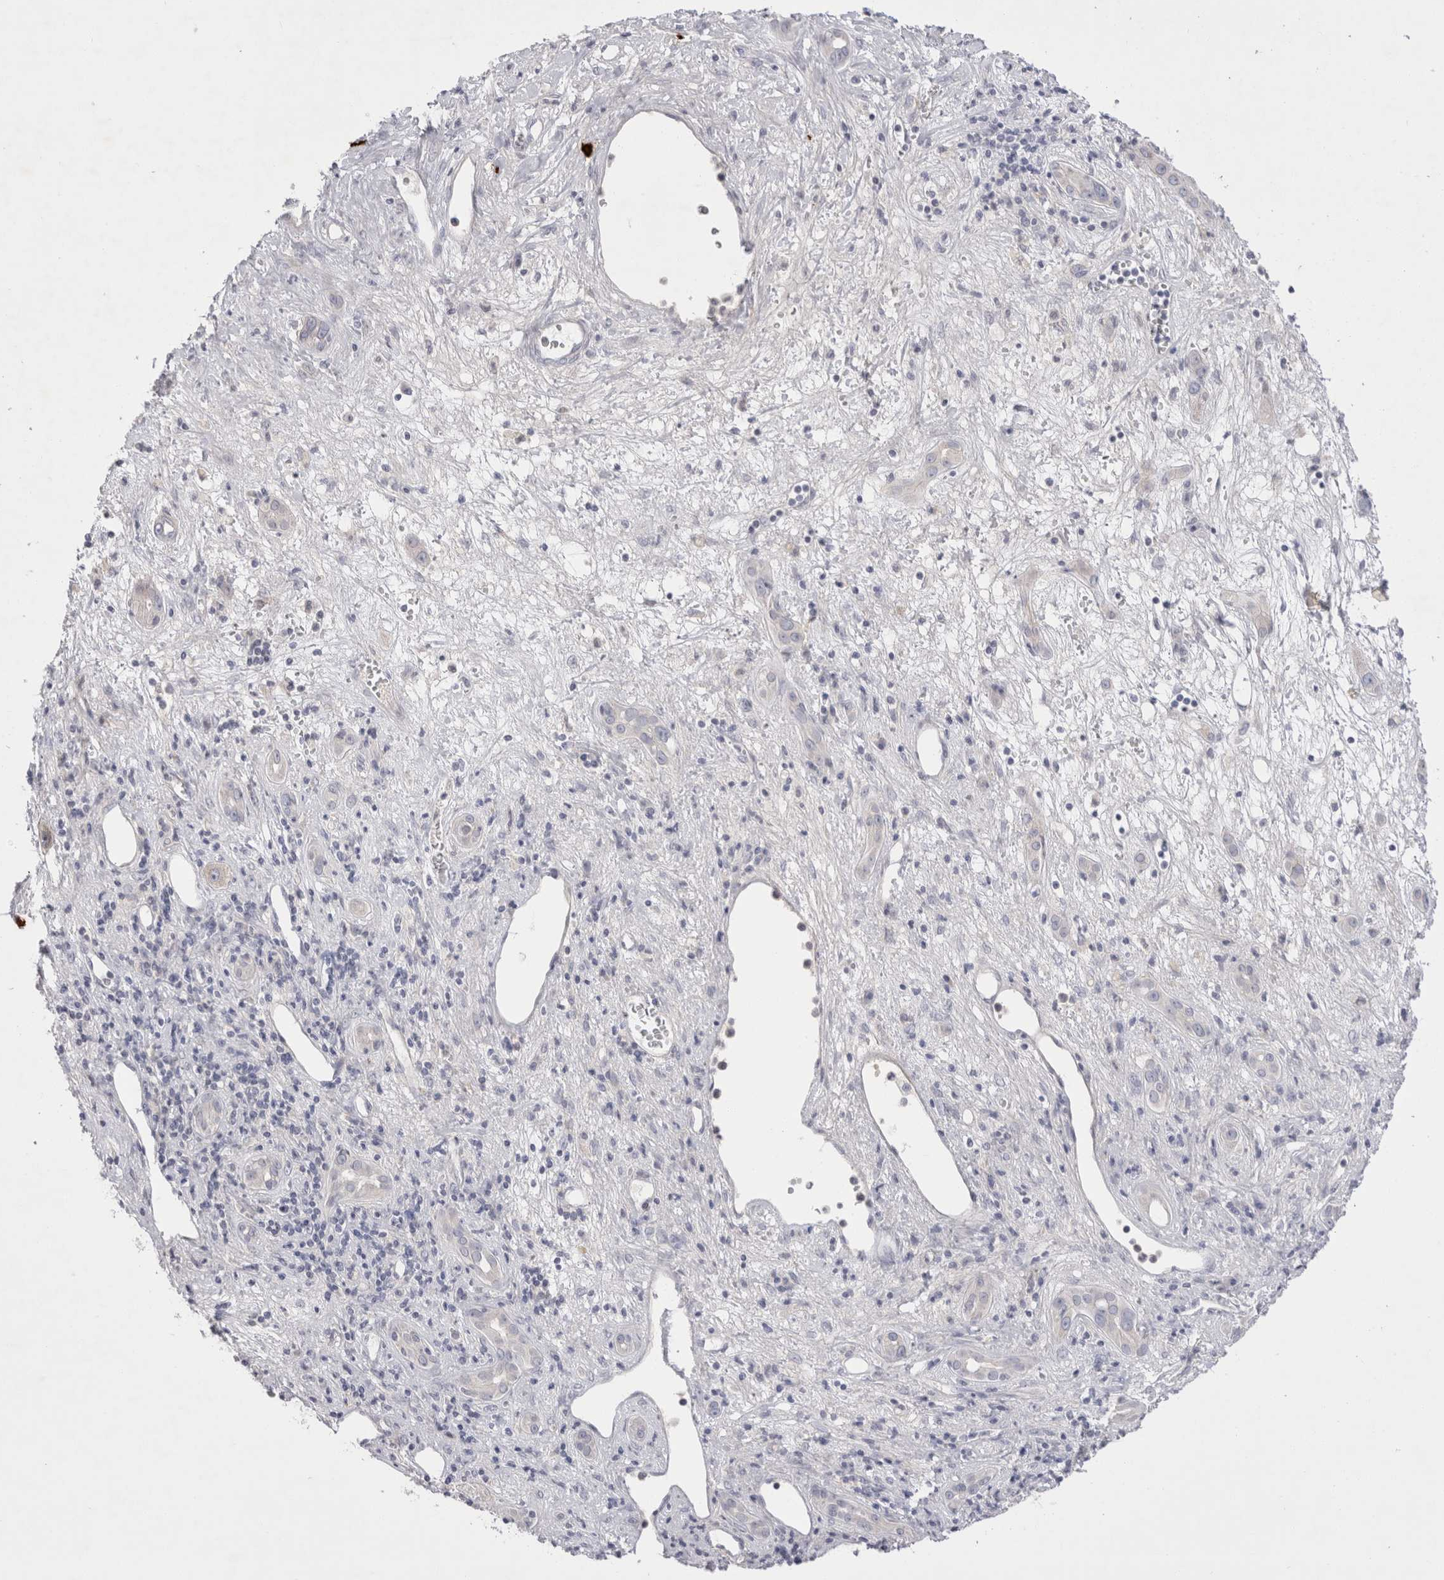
{"staining": {"intensity": "negative", "quantity": "none", "location": "none"}, "tissue": "liver cancer", "cell_type": "Tumor cells", "image_type": "cancer", "snomed": [{"axis": "morphology", "description": "Carcinoma, Hepatocellular, NOS"}, {"axis": "topography", "description": "Liver"}], "caption": "Protein analysis of liver cancer reveals no significant staining in tumor cells.", "gene": "SPINK2", "patient": {"sex": "female", "age": 73}}